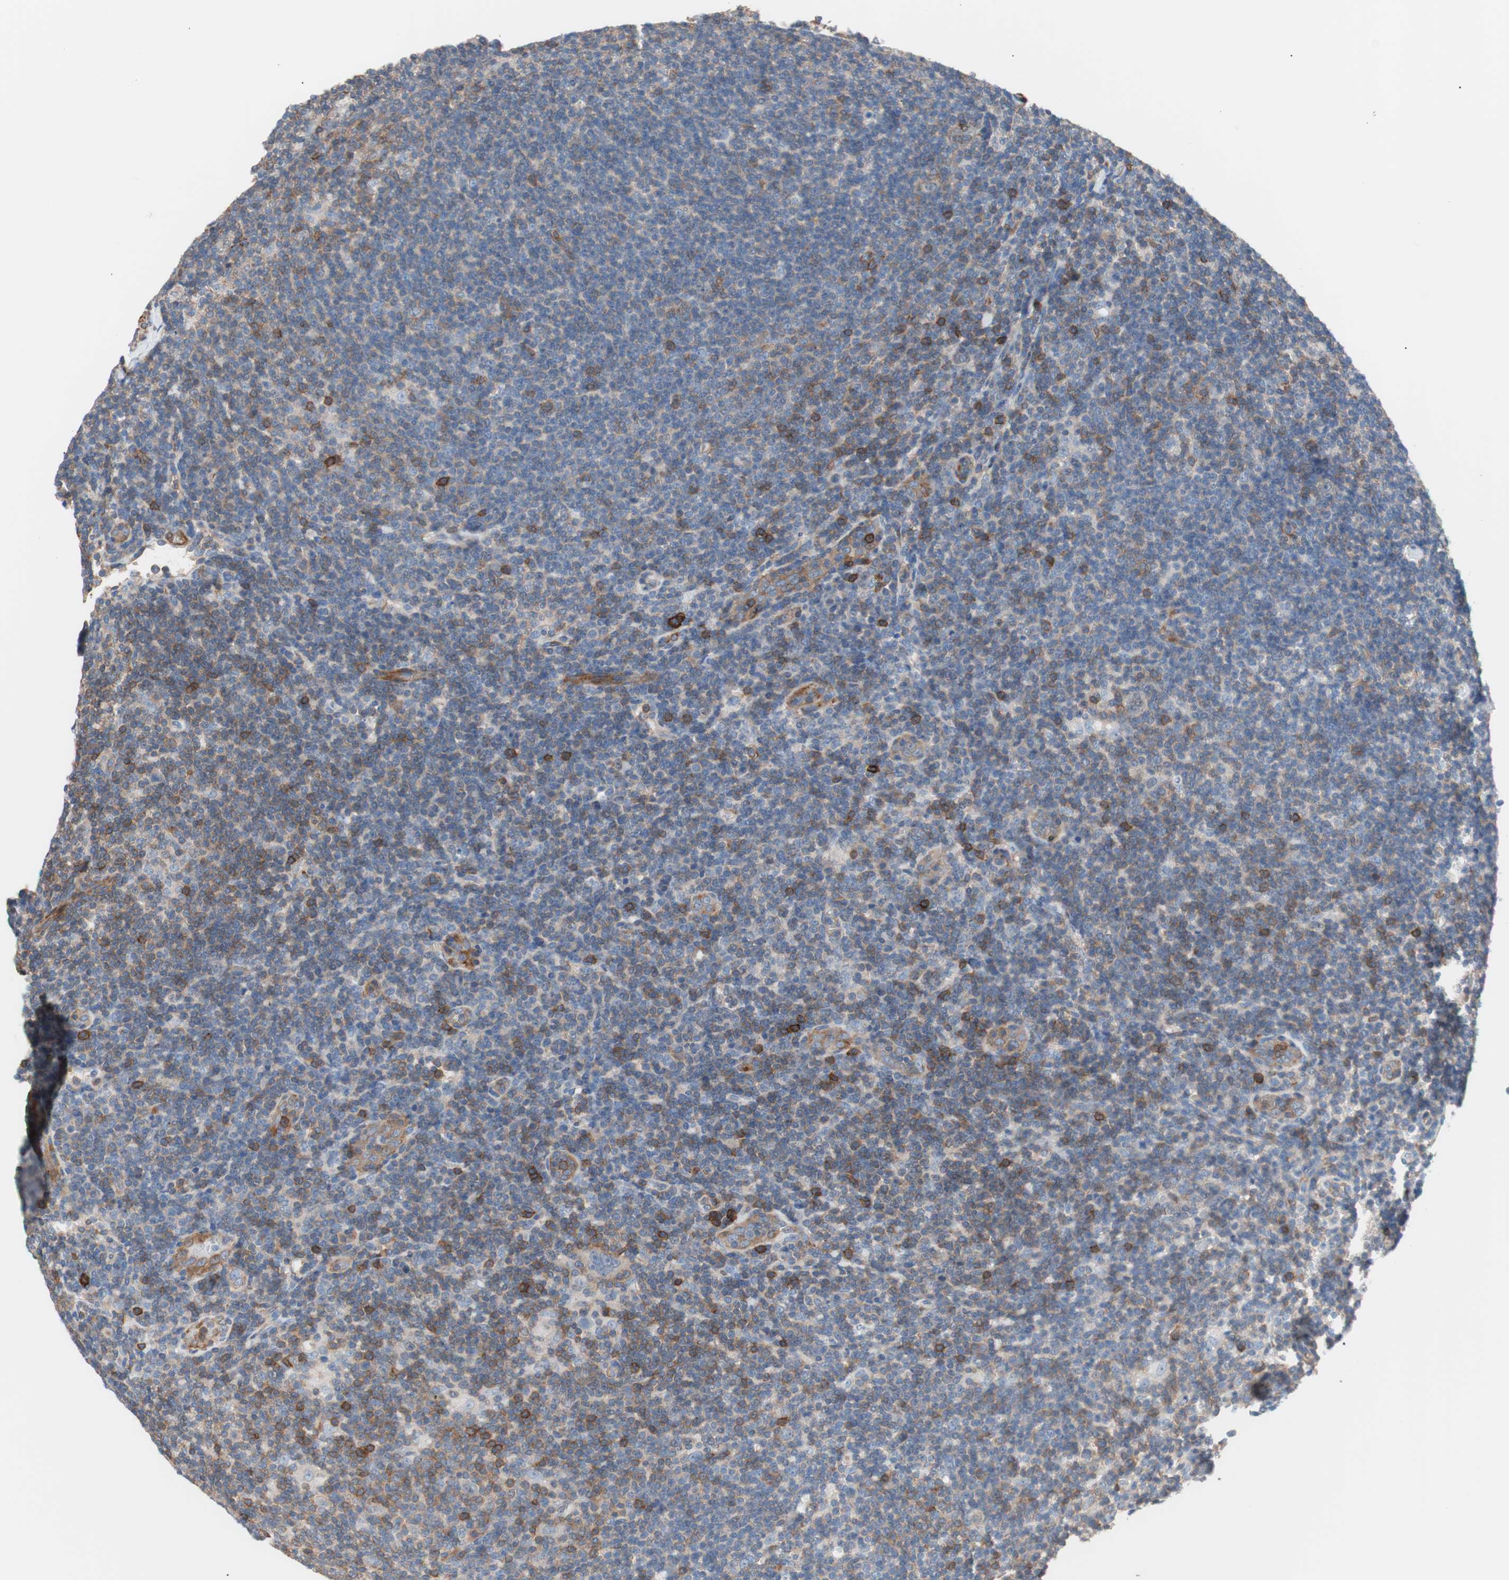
{"staining": {"intensity": "negative", "quantity": "none", "location": "none"}, "tissue": "lymphoma", "cell_type": "Tumor cells", "image_type": "cancer", "snomed": [{"axis": "morphology", "description": "Hodgkin's disease, NOS"}, {"axis": "topography", "description": "Lymph node"}], "caption": "Immunohistochemical staining of human lymphoma demonstrates no significant staining in tumor cells.", "gene": "GPR160", "patient": {"sex": "female", "age": 57}}